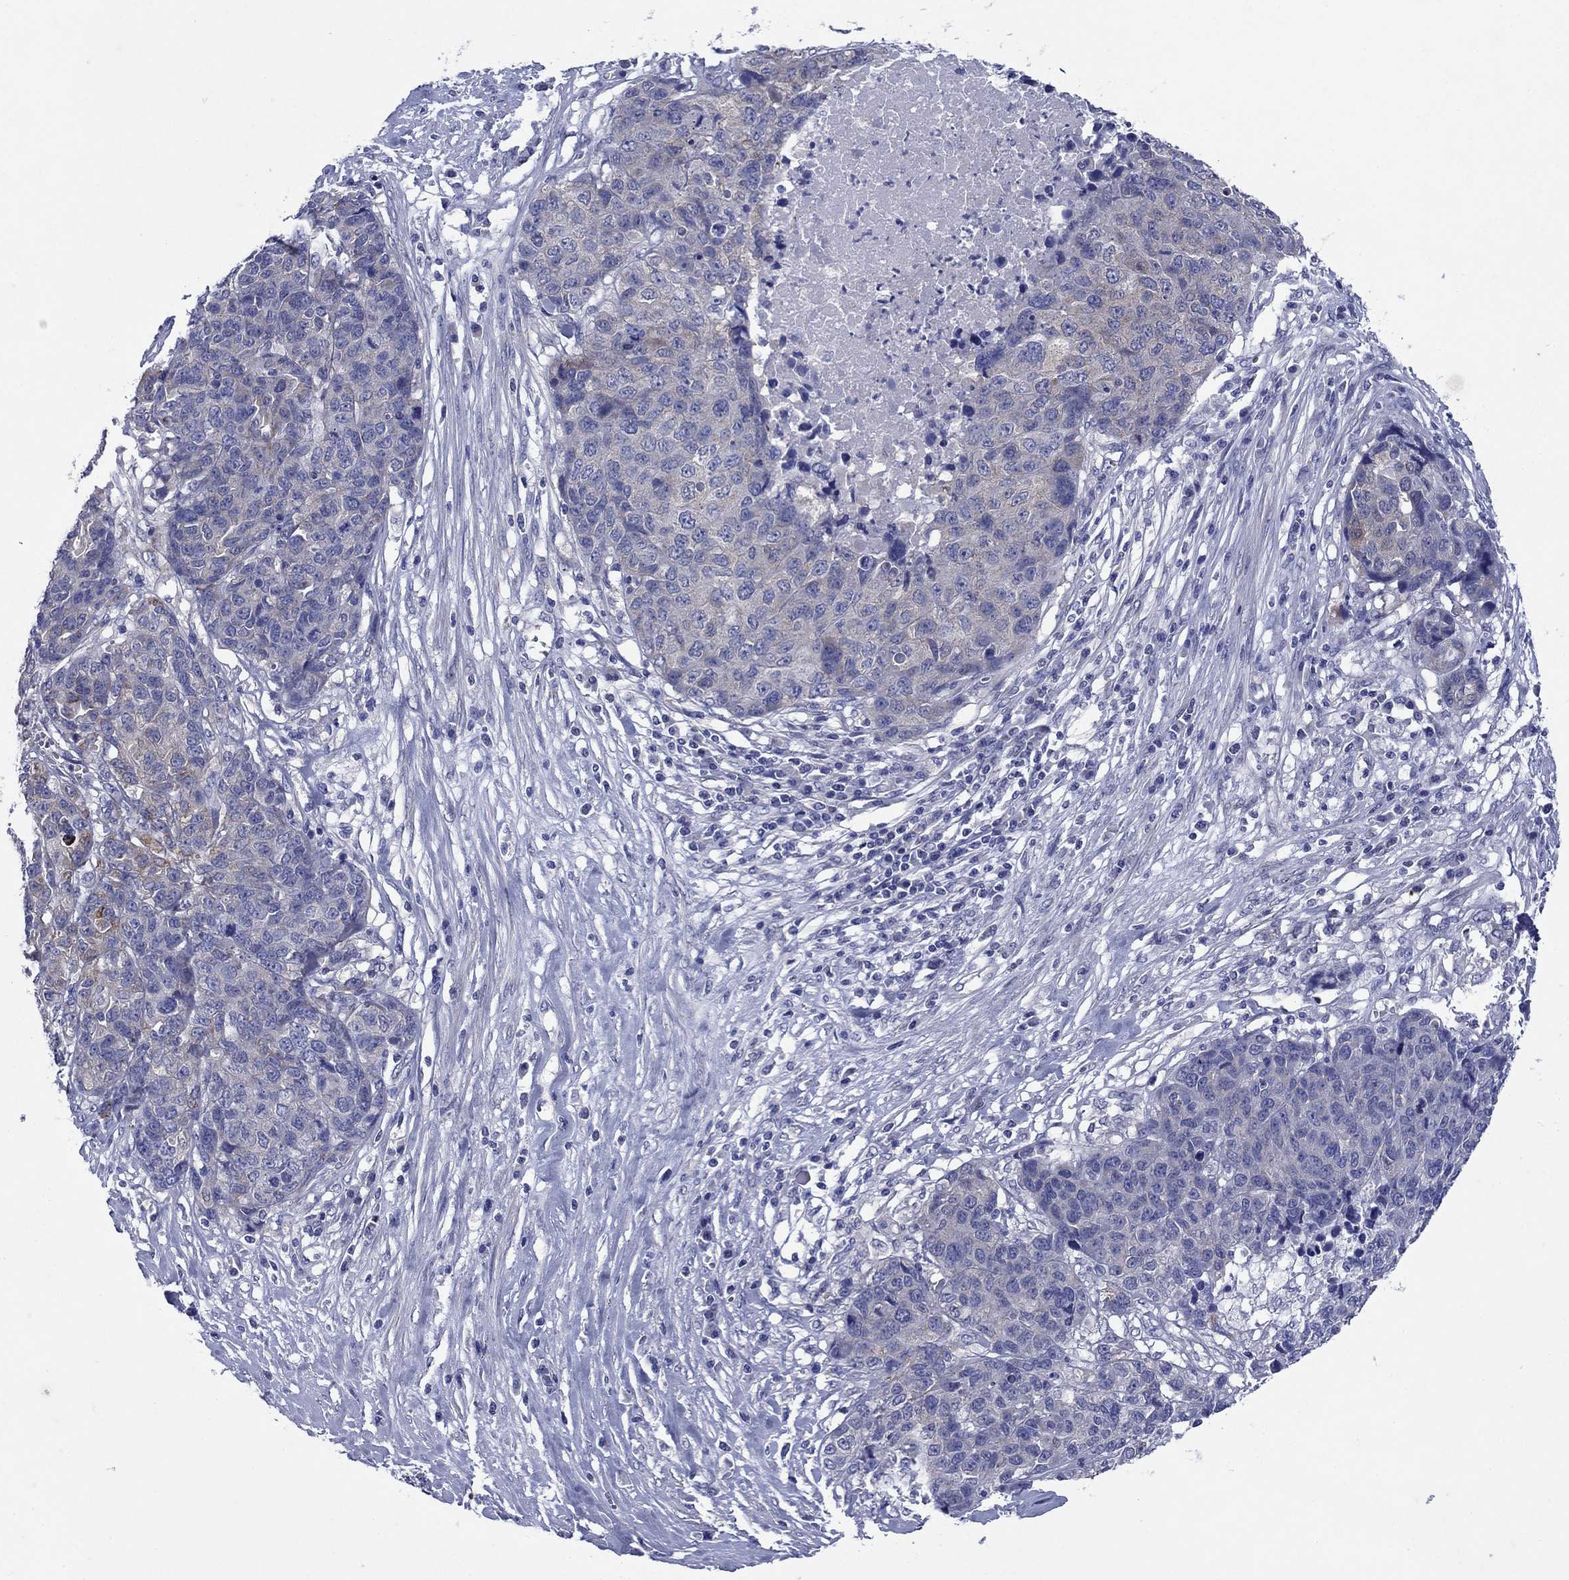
{"staining": {"intensity": "moderate", "quantity": "<25%", "location": "cytoplasmic/membranous"}, "tissue": "ovarian cancer", "cell_type": "Tumor cells", "image_type": "cancer", "snomed": [{"axis": "morphology", "description": "Cystadenocarcinoma, serous, NOS"}, {"axis": "topography", "description": "Ovary"}], "caption": "High-power microscopy captured an immunohistochemistry photomicrograph of ovarian serous cystadenocarcinoma, revealing moderate cytoplasmic/membranous positivity in about <25% of tumor cells.", "gene": "SULT2B1", "patient": {"sex": "female", "age": 87}}